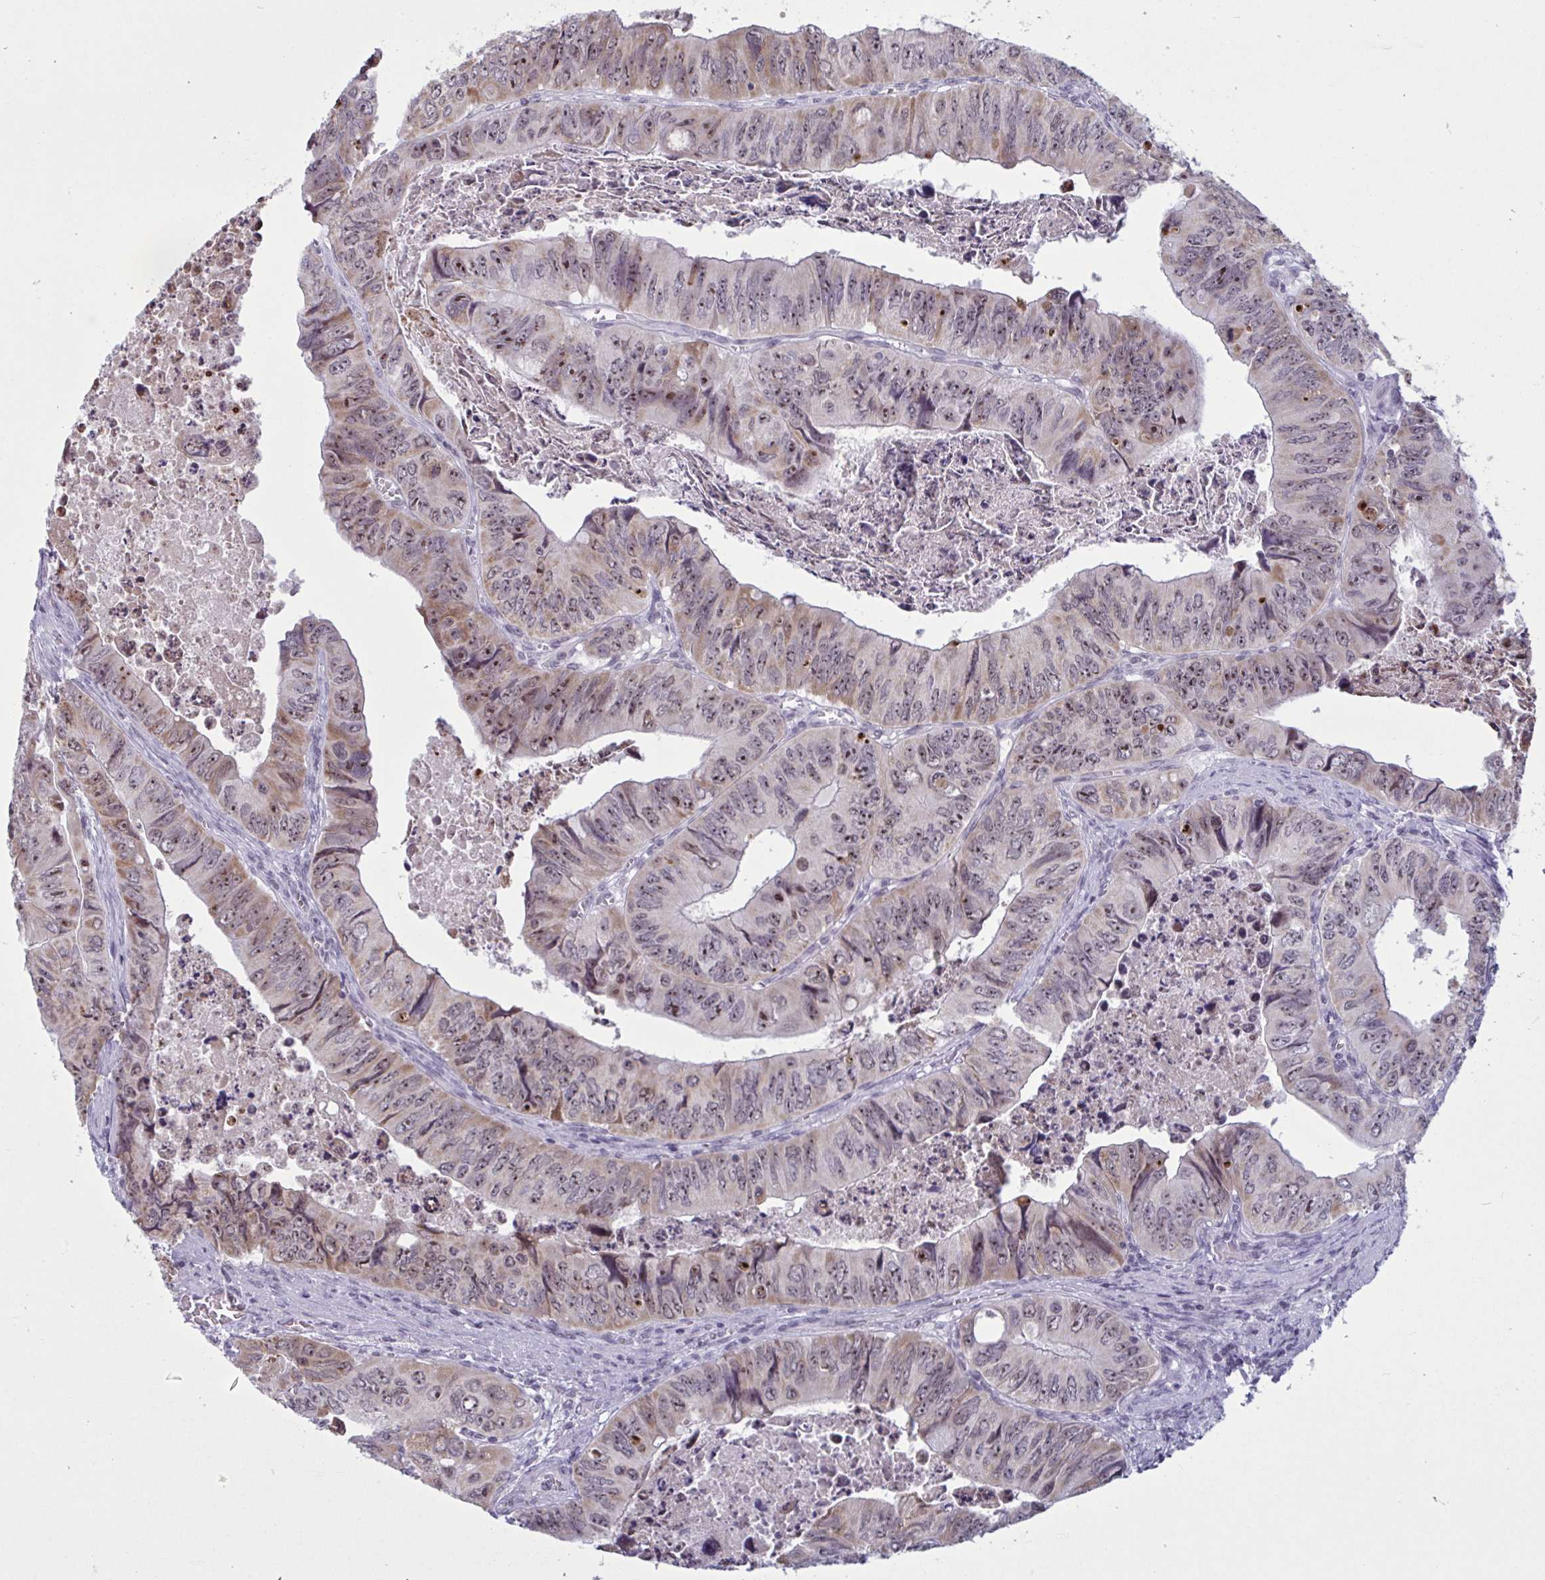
{"staining": {"intensity": "moderate", "quantity": ">75%", "location": "cytoplasmic/membranous,nuclear"}, "tissue": "colorectal cancer", "cell_type": "Tumor cells", "image_type": "cancer", "snomed": [{"axis": "morphology", "description": "Adenocarcinoma, NOS"}, {"axis": "topography", "description": "Colon"}], "caption": "The immunohistochemical stain labels moderate cytoplasmic/membranous and nuclear expression in tumor cells of adenocarcinoma (colorectal) tissue. The protein of interest is stained brown, and the nuclei are stained in blue (DAB IHC with brightfield microscopy, high magnification).", "gene": "TGM6", "patient": {"sex": "female", "age": 84}}